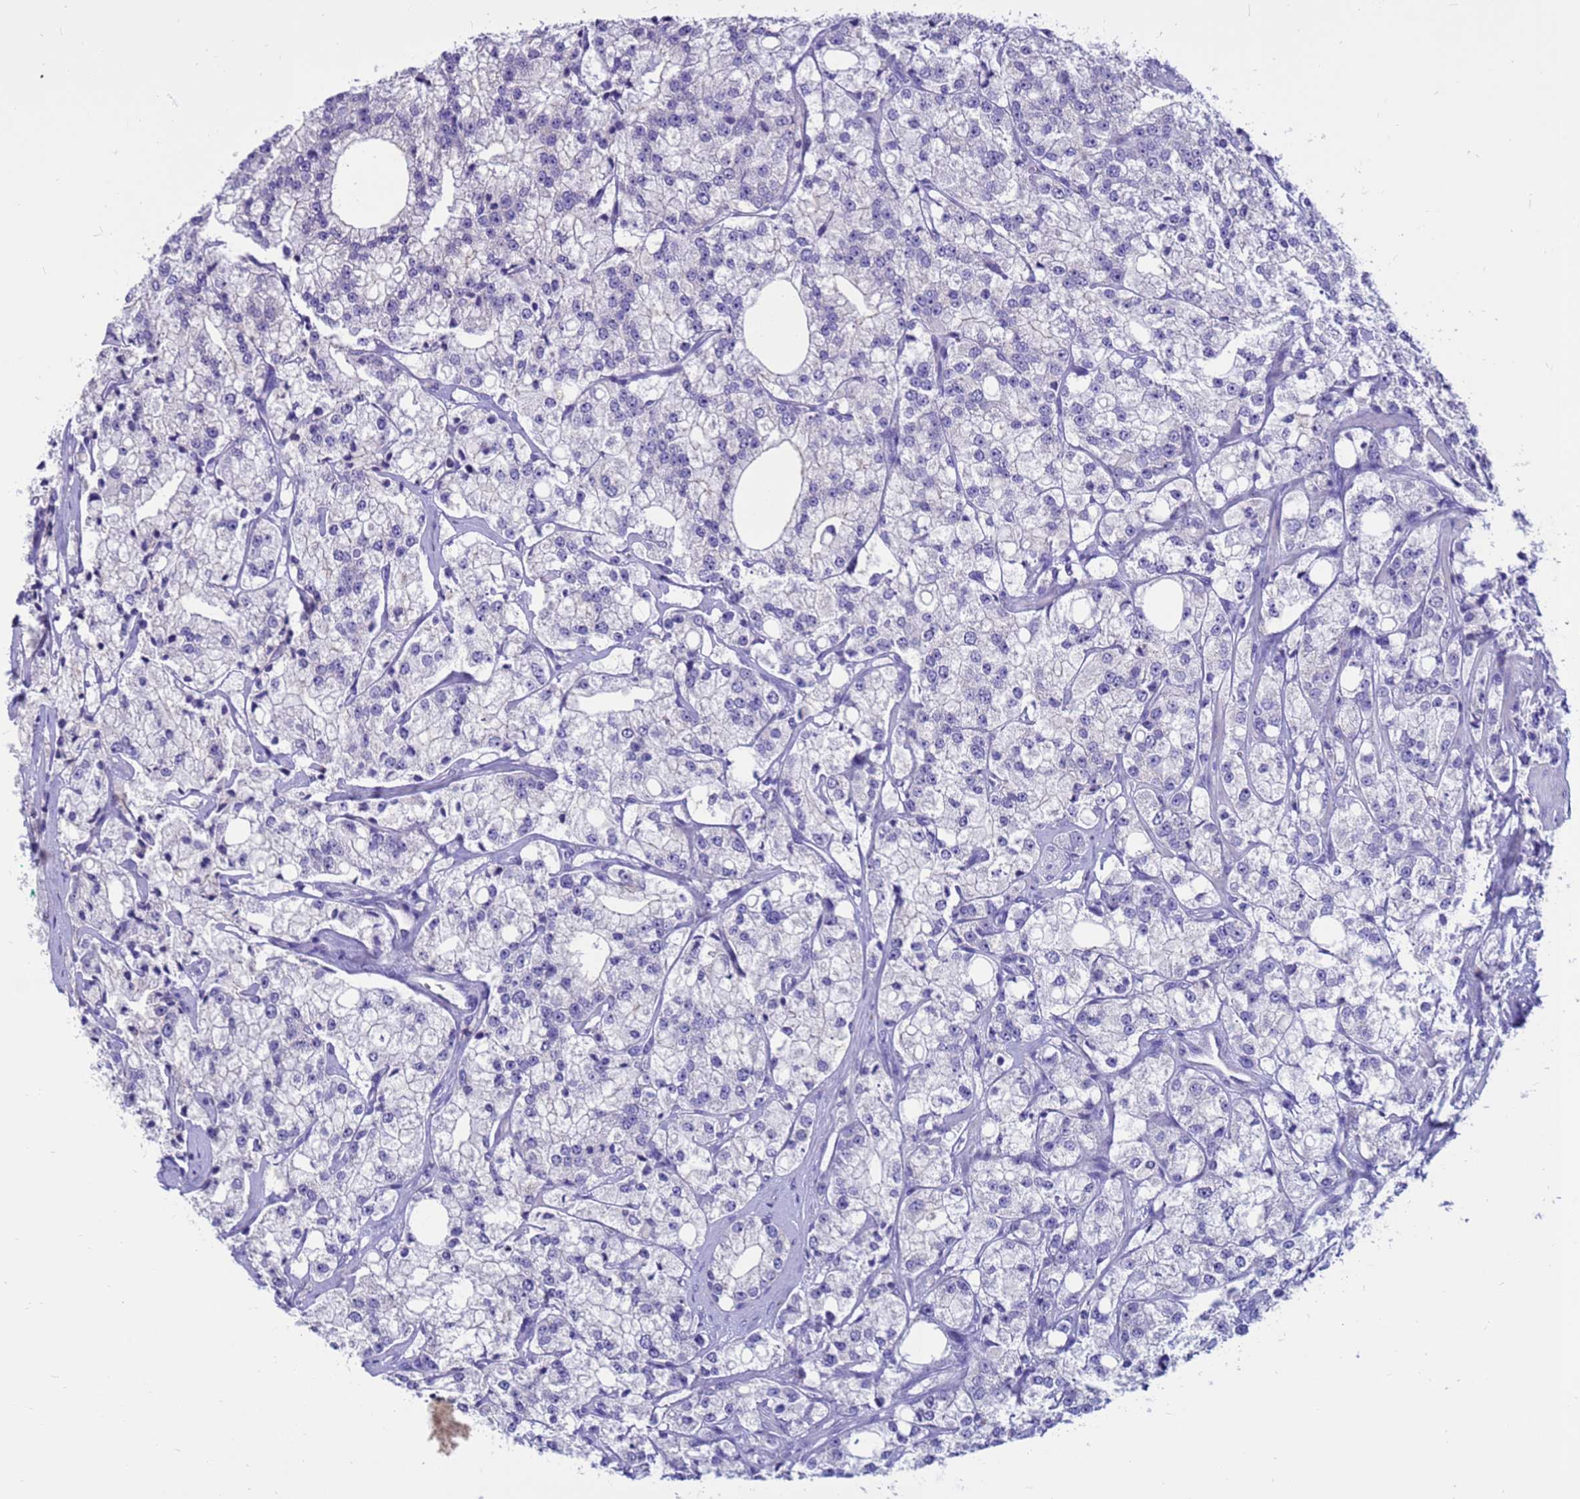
{"staining": {"intensity": "negative", "quantity": "none", "location": "none"}, "tissue": "prostate cancer", "cell_type": "Tumor cells", "image_type": "cancer", "snomed": [{"axis": "morphology", "description": "Adenocarcinoma, High grade"}, {"axis": "topography", "description": "Prostate"}], "caption": "Photomicrograph shows no significant protein expression in tumor cells of prostate adenocarcinoma (high-grade).", "gene": "PDE10A", "patient": {"sex": "male", "age": 64}}